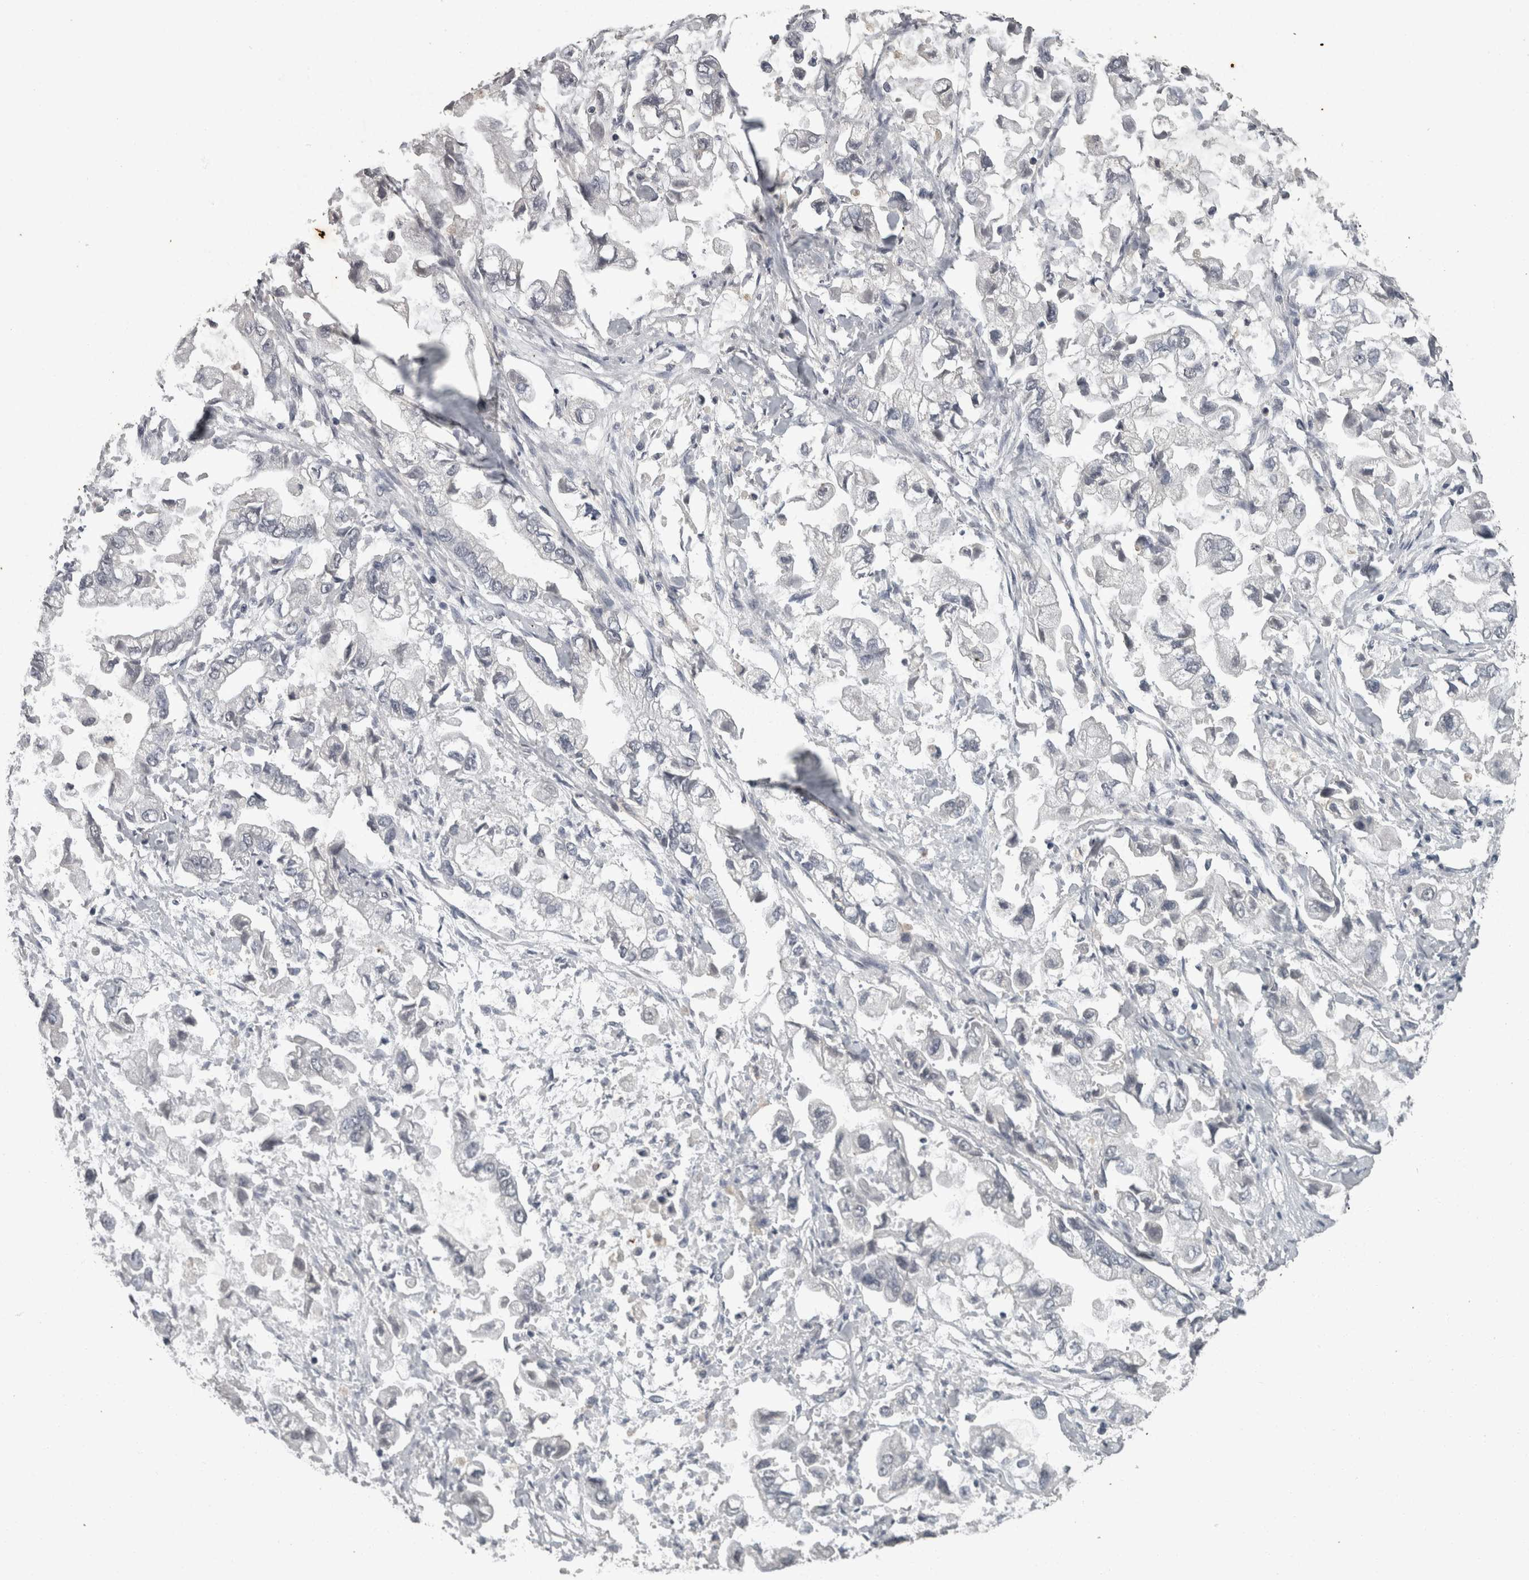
{"staining": {"intensity": "negative", "quantity": "none", "location": "none"}, "tissue": "stomach cancer", "cell_type": "Tumor cells", "image_type": "cancer", "snomed": [{"axis": "morphology", "description": "Normal tissue, NOS"}, {"axis": "morphology", "description": "Adenocarcinoma, NOS"}, {"axis": "topography", "description": "Stomach"}], "caption": "This is an IHC photomicrograph of adenocarcinoma (stomach). There is no staining in tumor cells.", "gene": "PIK3AP1", "patient": {"sex": "male", "age": 62}}